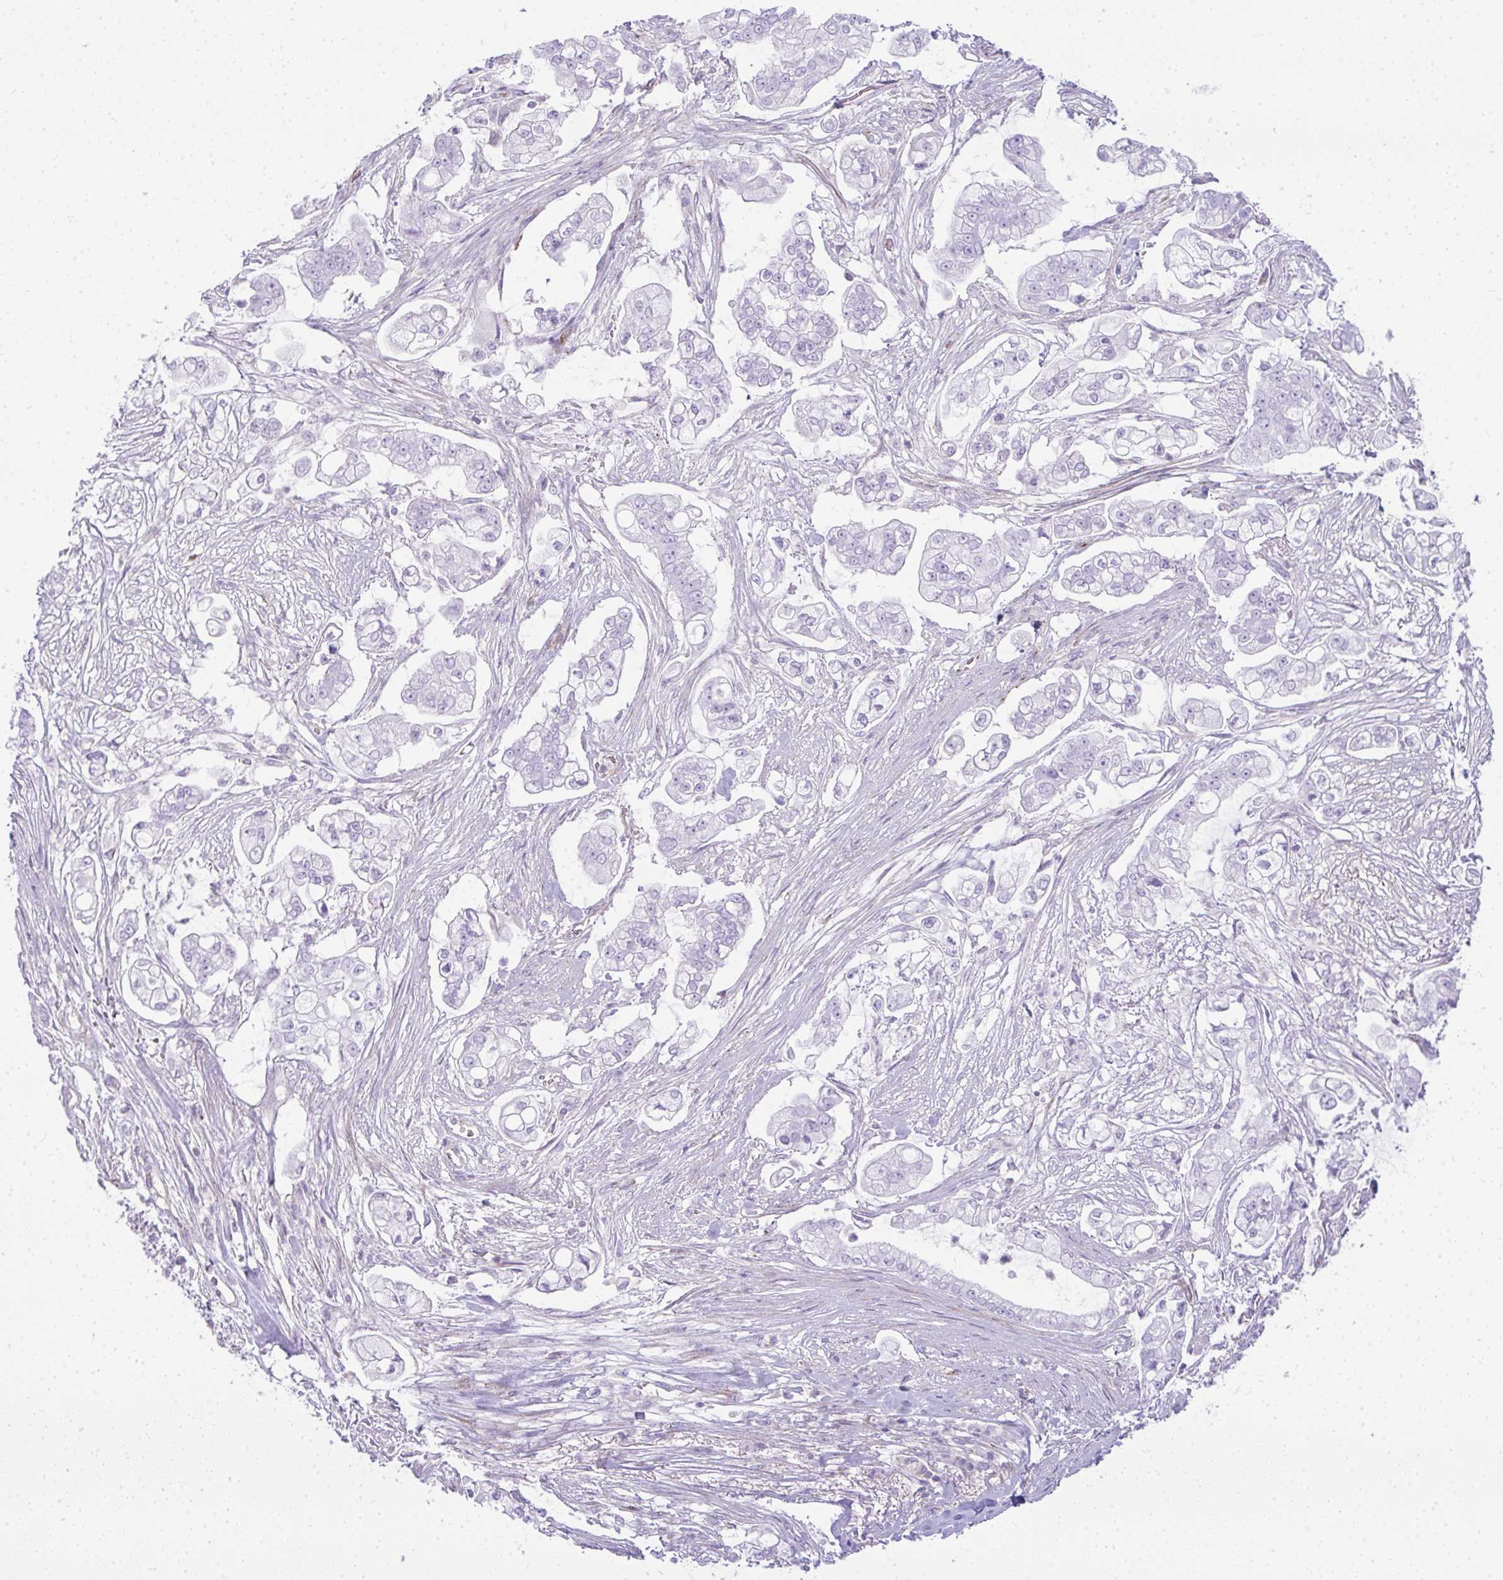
{"staining": {"intensity": "negative", "quantity": "none", "location": "none"}, "tissue": "pancreatic cancer", "cell_type": "Tumor cells", "image_type": "cancer", "snomed": [{"axis": "morphology", "description": "Adenocarcinoma, NOS"}, {"axis": "topography", "description": "Pancreas"}], "caption": "High power microscopy image of an IHC image of pancreatic cancer, revealing no significant positivity in tumor cells.", "gene": "CDRT15", "patient": {"sex": "female", "age": 69}}